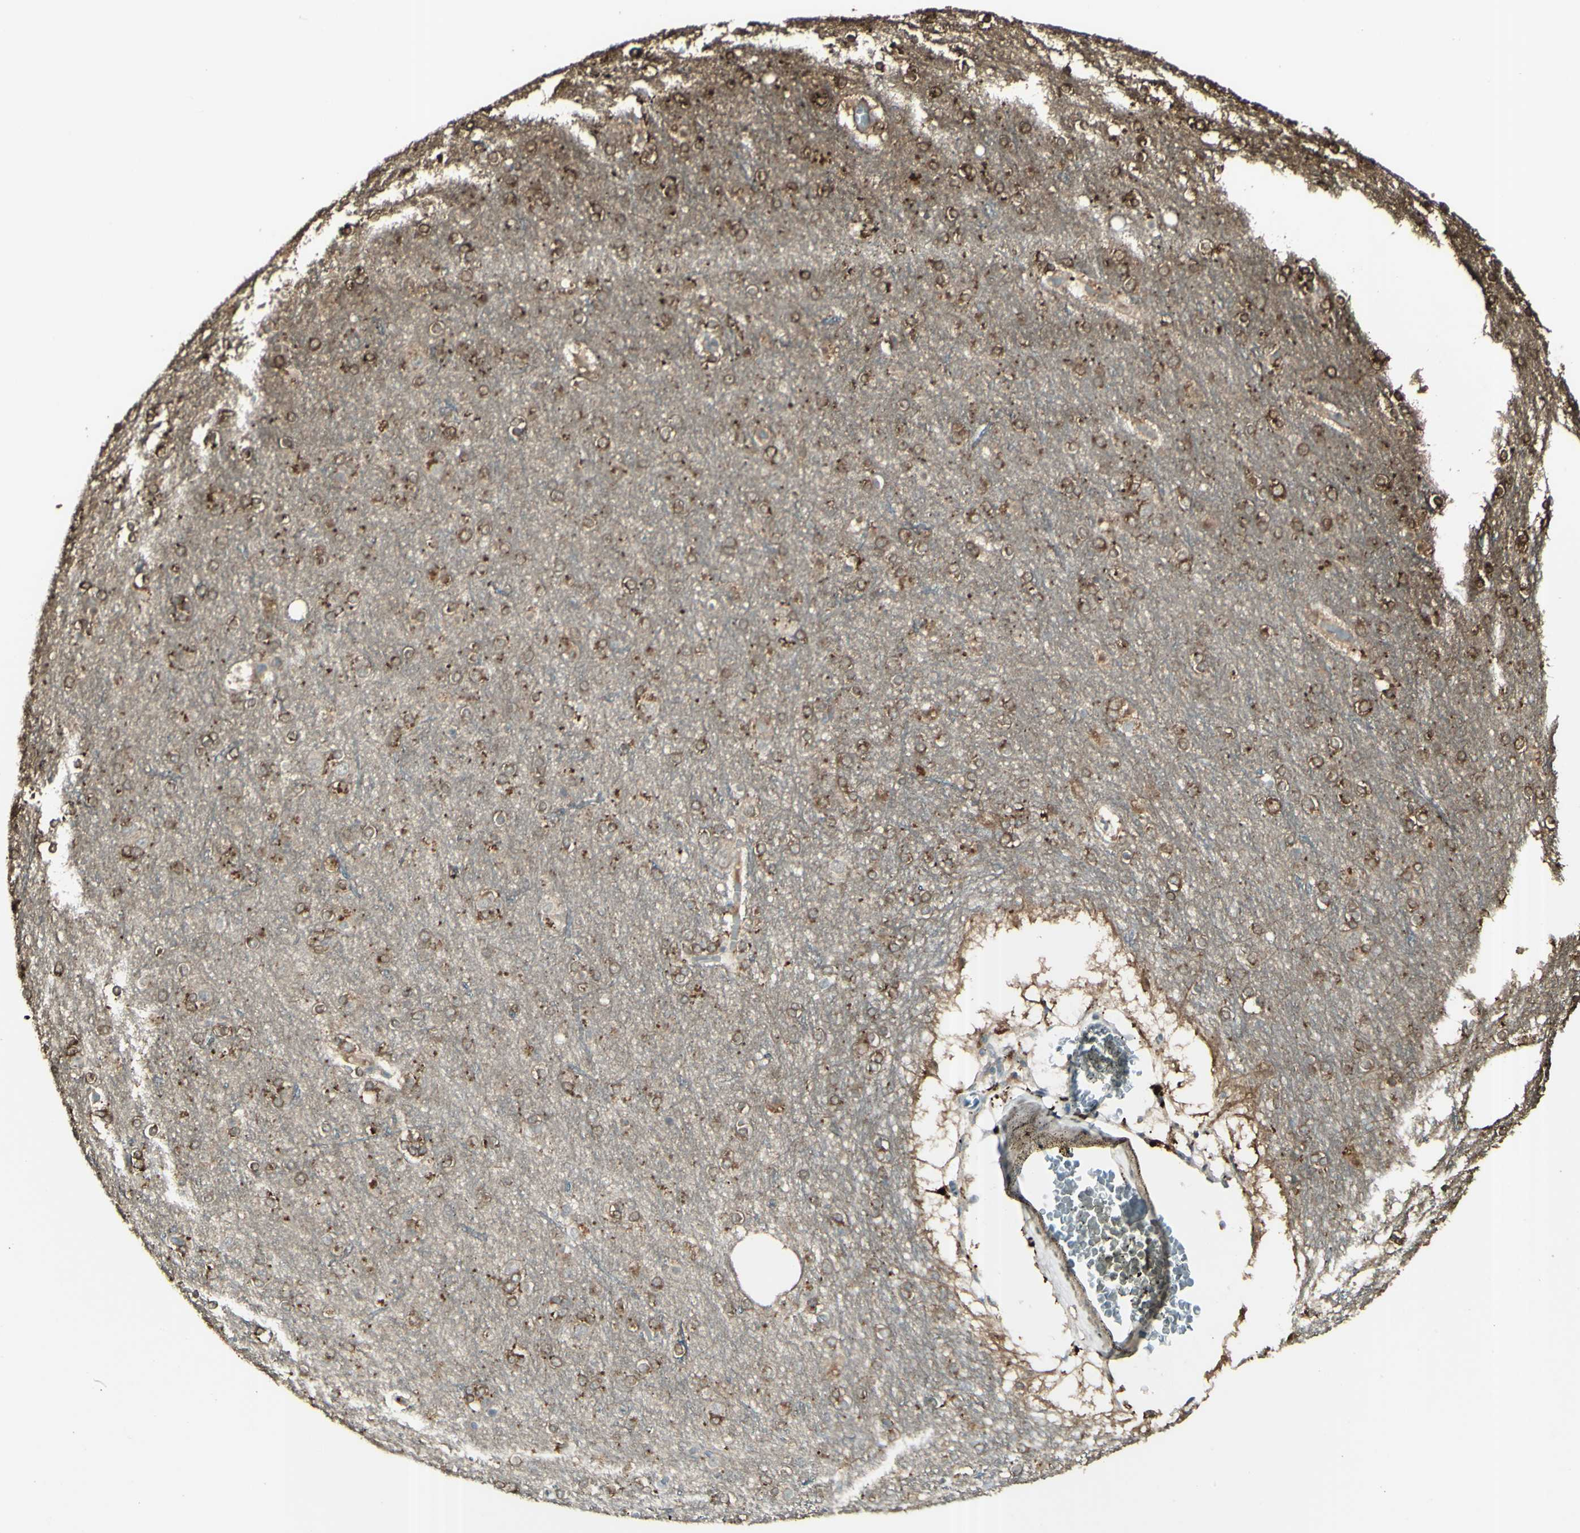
{"staining": {"intensity": "negative", "quantity": "none", "location": "none"}, "tissue": "cerebral cortex", "cell_type": "Endothelial cells", "image_type": "normal", "snomed": [{"axis": "morphology", "description": "Normal tissue, NOS"}, {"axis": "topography", "description": "Cerebral cortex"}], "caption": "High magnification brightfield microscopy of benign cerebral cortex stained with DAB (brown) and counterstained with hematoxylin (blue): endothelial cells show no significant positivity. (Stains: DAB (3,3'-diaminobenzidine) immunohistochemistry with hematoxylin counter stain, Microscopy: brightfield microscopy at high magnification).", "gene": "GNAS", "patient": {"sex": "female", "age": 54}}